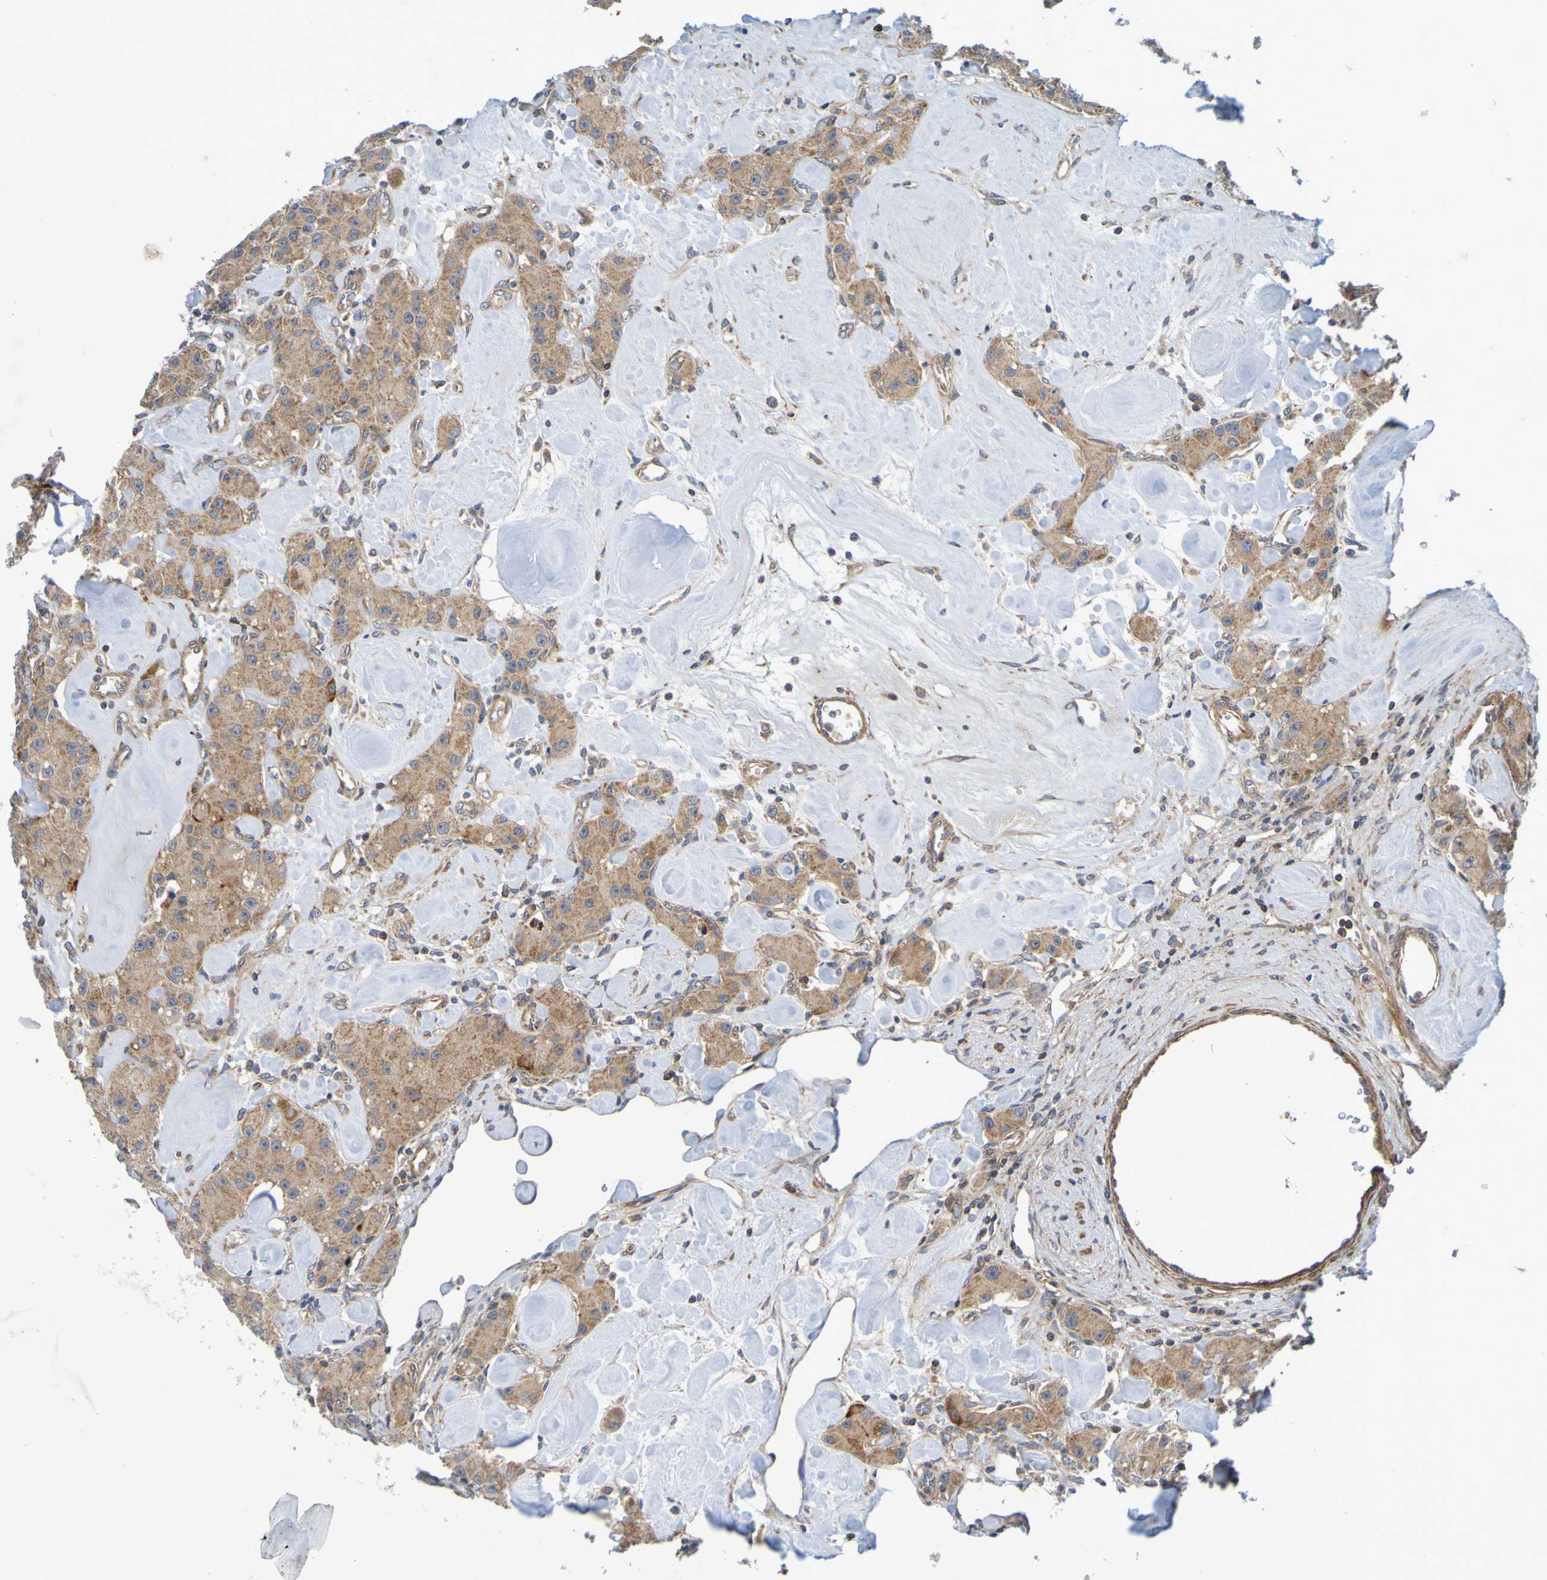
{"staining": {"intensity": "moderate", "quantity": ">75%", "location": "cytoplasmic/membranous"}, "tissue": "carcinoid", "cell_type": "Tumor cells", "image_type": "cancer", "snomed": [{"axis": "morphology", "description": "Carcinoid, malignant, NOS"}, {"axis": "topography", "description": "Pancreas"}], "caption": "Immunohistochemistry (IHC) of carcinoid displays medium levels of moderate cytoplasmic/membranous positivity in about >75% of tumor cells.", "gene": "CCDC51", "patient": {"sex": "male", "age": 41}}